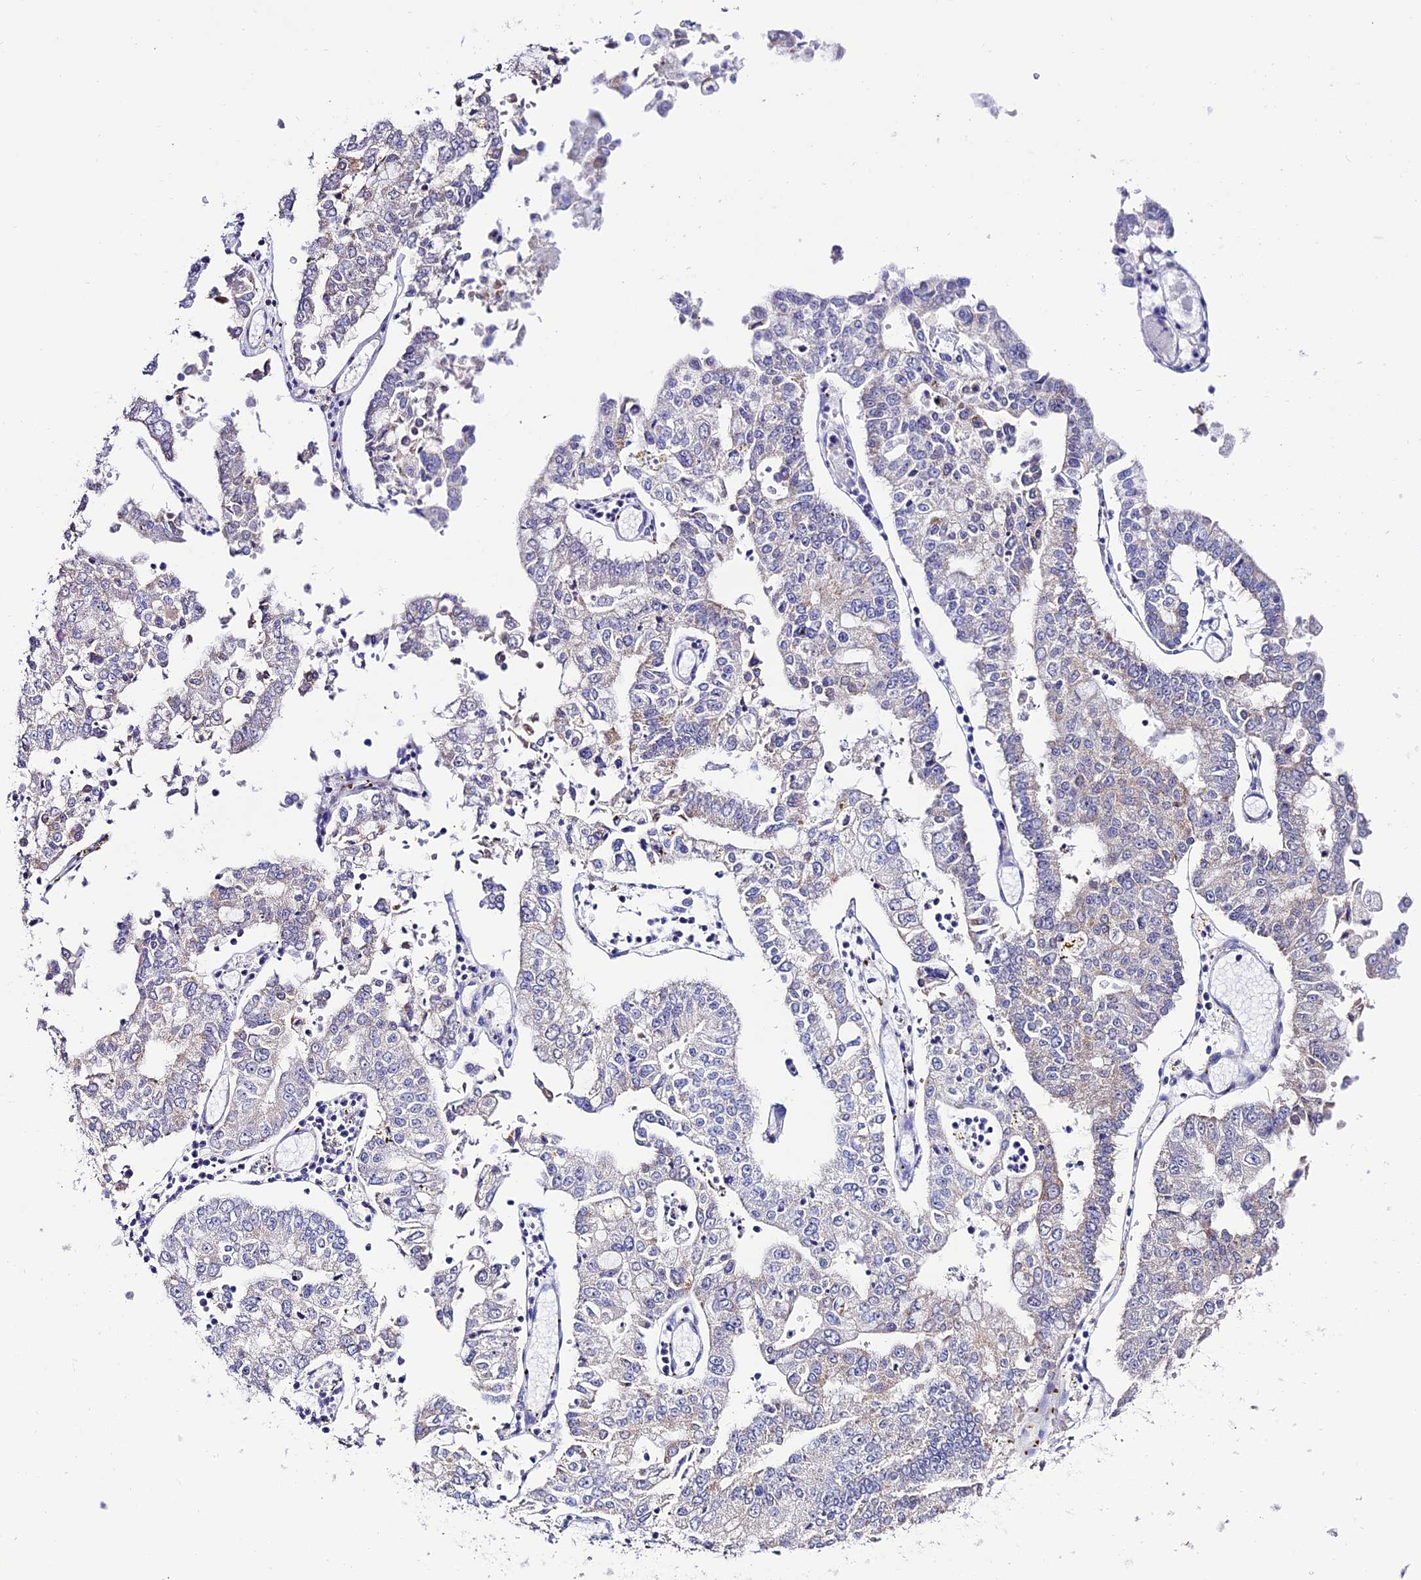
{"staining": {"intensity": "weak", "quantity": "<25%", "location": "cytoplasmic/membranous"}, "tissue": "stomach cancer", "cell_type": "Tumor cells", "image_type": "cancer", "snomed": [{"axis": "morphology", "description": "Adenocarcinoma, NOS"}, {"axis": "topography", "description": "Stomach"}], "caption": "Adenocarcinoma (stomach) was stained to show a protein in brown. There is no significant staining in tumor cells. (Stains: DAB (3,3'-diaminobenzidine) immunohistochemistry with hematoxylin counter stain, Microscopy: brightfield microscopy at high magnification).", "gene": "SLC10A1", "patient": {"sex": "male", "age": 76}}